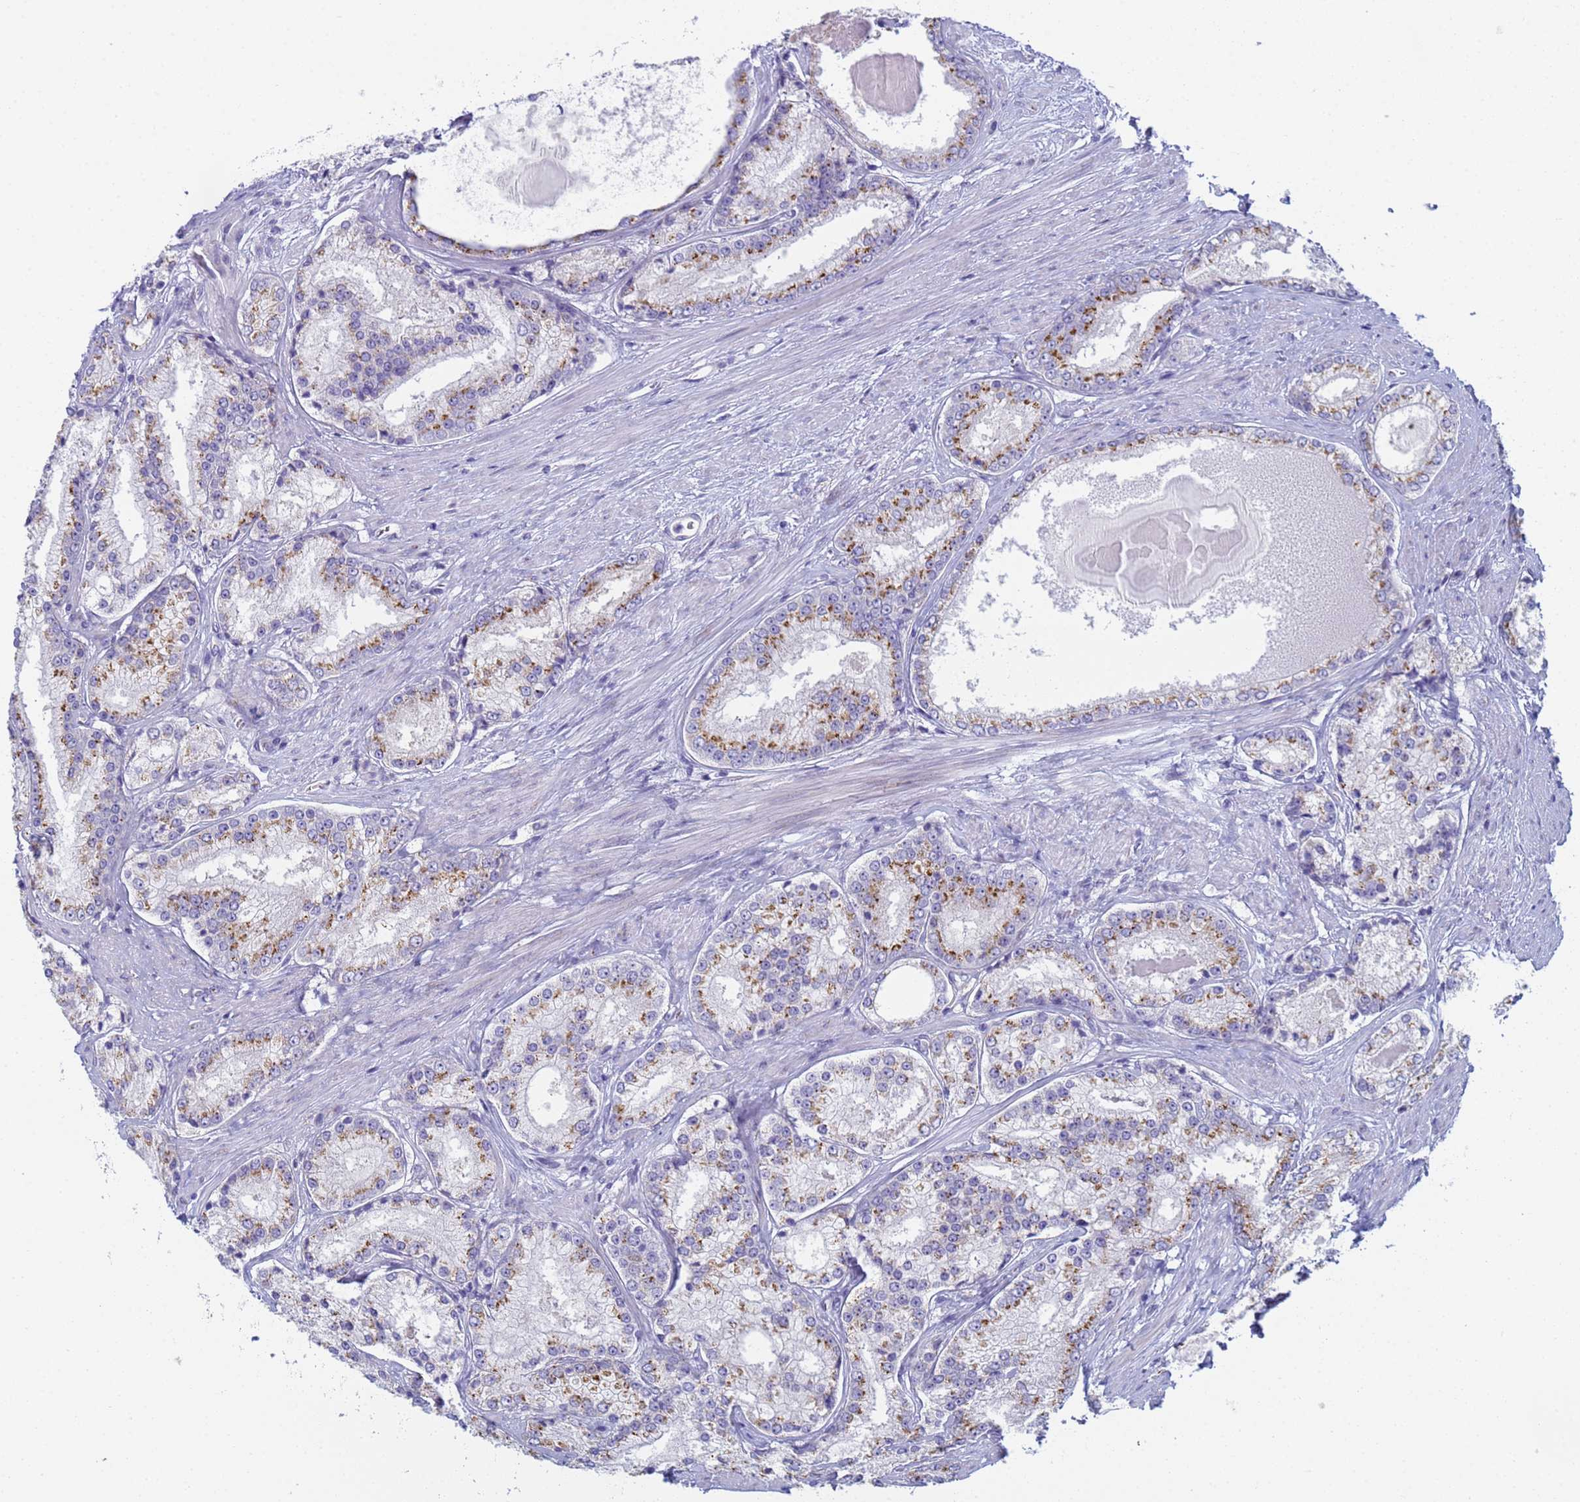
{"staining": {"intensity": "moderate", "quantity": "25%-75%", "location": "cytoplasmic/membranous"}, "tissue": "prostate cancer", "cell_type": "Tumor cells", "image_type": "cancer", "snomed": [{"axis": "morphology", "description": "Adenocarcinoma, Low grade"}, {"axis": "topography", "description": "Prostate"}], "caption": "This micrograph exhibits immunohistochemistry staining of human low-grade adenocarcinoma (prostate), with medium moderate cytoplasmic/membranous staining in approximately 25%-75% of tumor cells.", "gene": "CR1", "patient": {"sex": "male", "age": 68}}